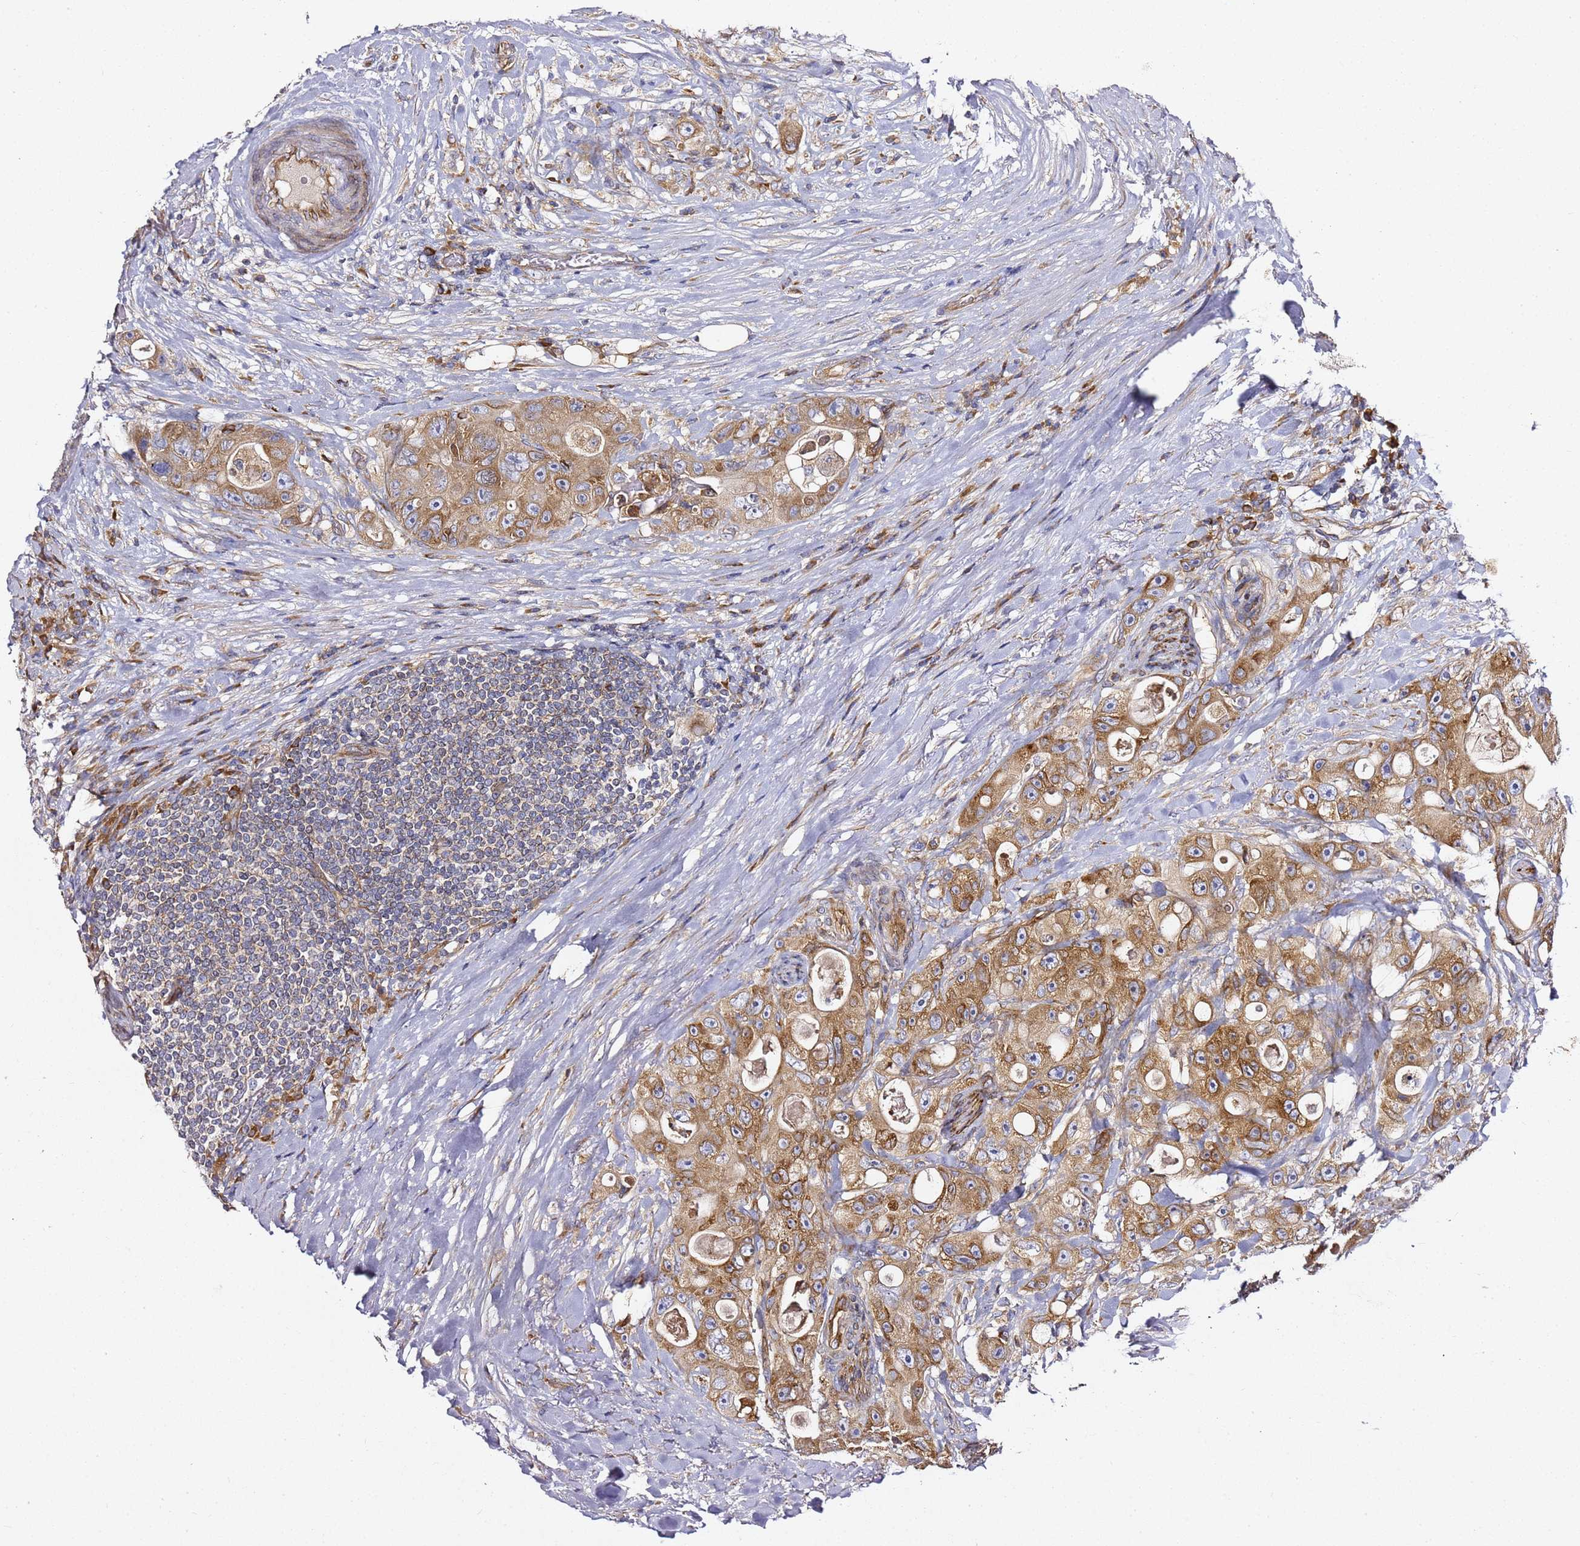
{"staining": {"intensity": "moderate", "quantity": ">75%", "location": "cytoplasmic/membranous"}, "tissue": "colorectal cancer", "cell_type": "Tumor cells", "image_type": "cancer", "snomed": [{"axis": "morphology", "description": "Adenocarcinoma, NOS"}, {"axis": "topography", "description": "Colon"}], "caption": "Colorectal cancer stained with a protein marker exhibits moderate staining in tumor cells.", "gene": "KIF7", "patient": {"sex": "female", "age": 46}}